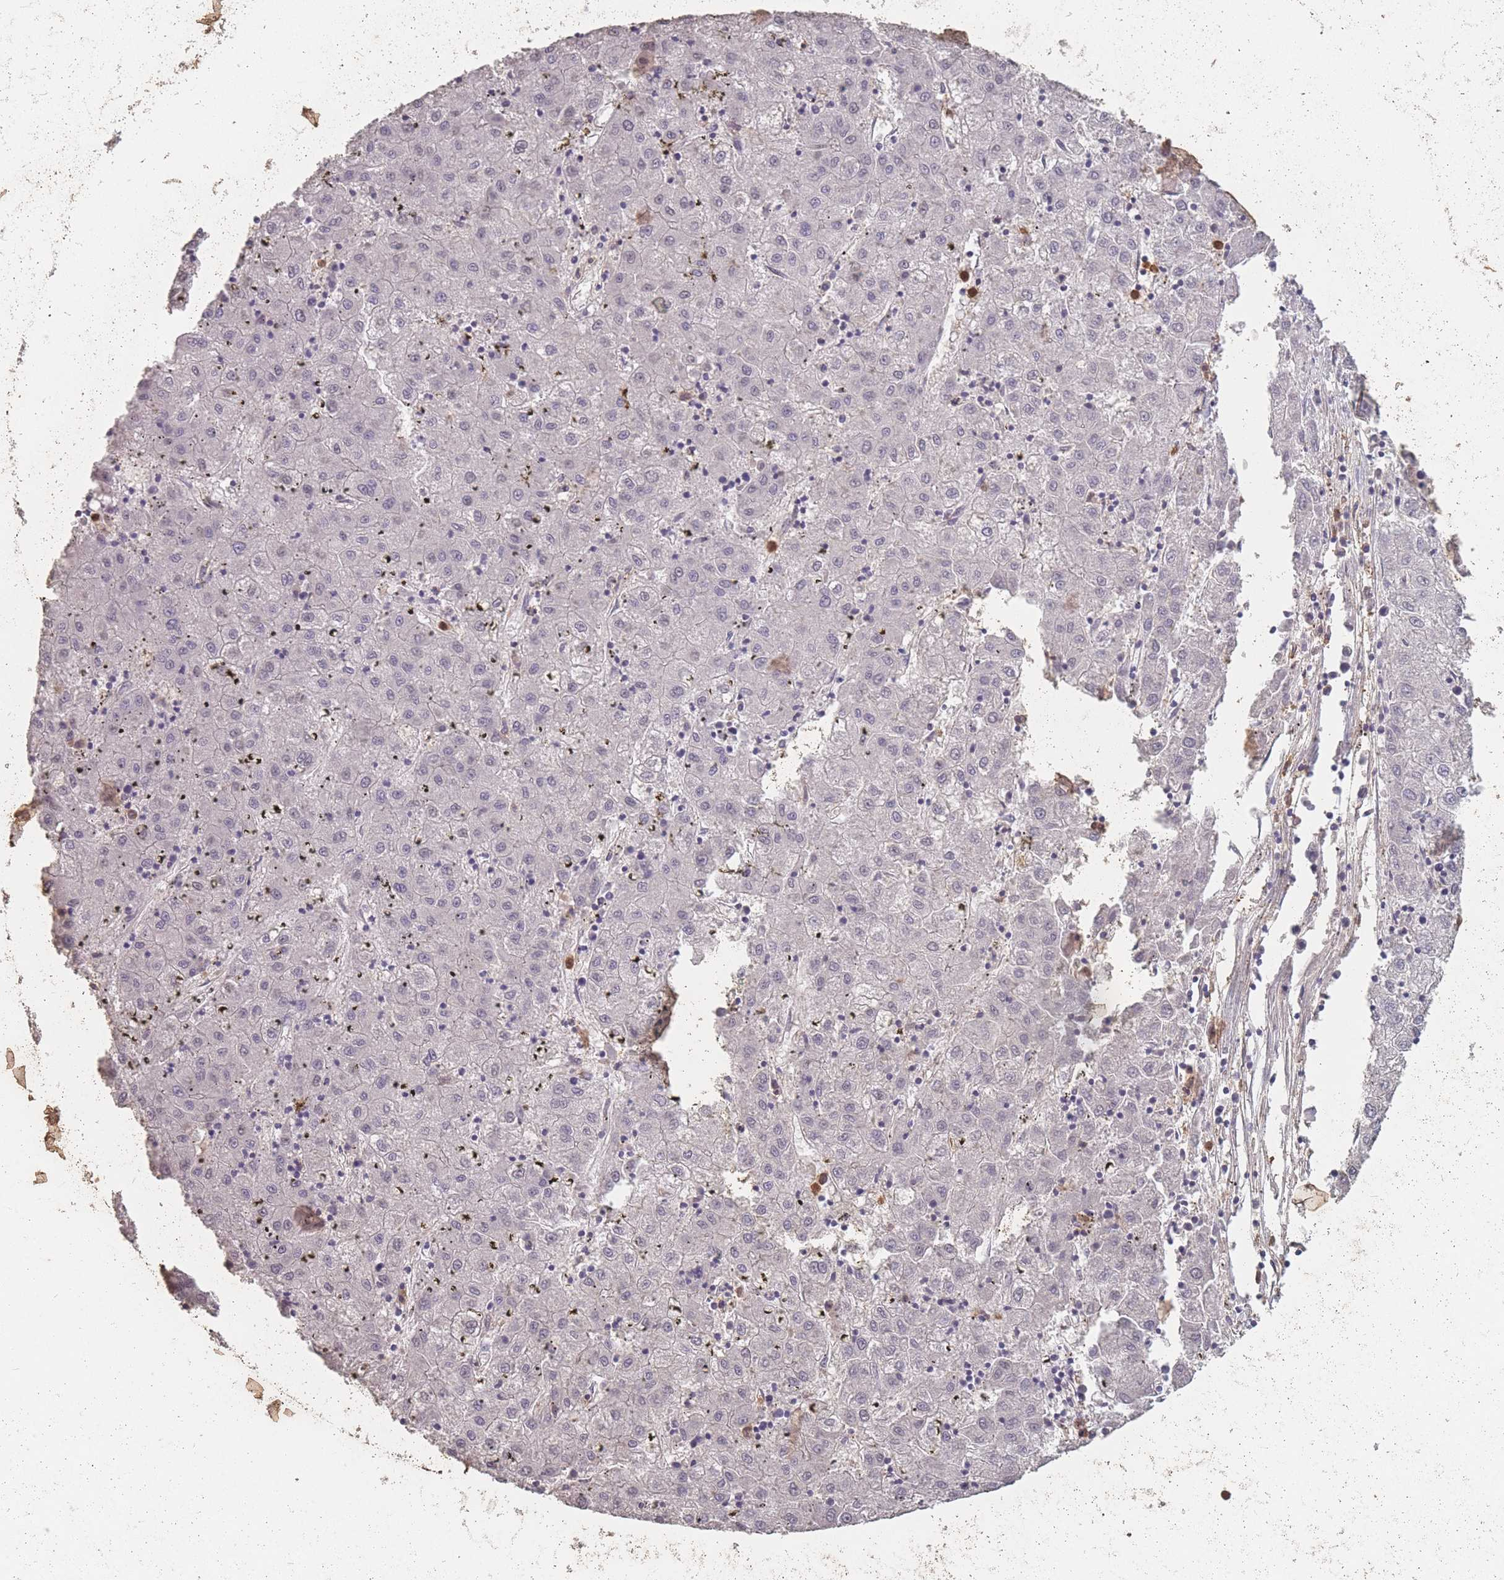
{"staining": {"intensity": "negative", "quantity": "none", "location": "none"}, "tissue": "liver cancer", "cell_type": "Tumor cells", "image_type": "cancer", "snomed": [{"axis": "morphology", "description": "Carcinoma, Hepatocellular, NOS"}, {"axis": "topography", "description": "Liver"}], "caption": "Tumor cells show no significant protein expression in liver hepatocellular carcinoma.", "gene": "BST1", "patient": {"sex": "male", "age": 72}}